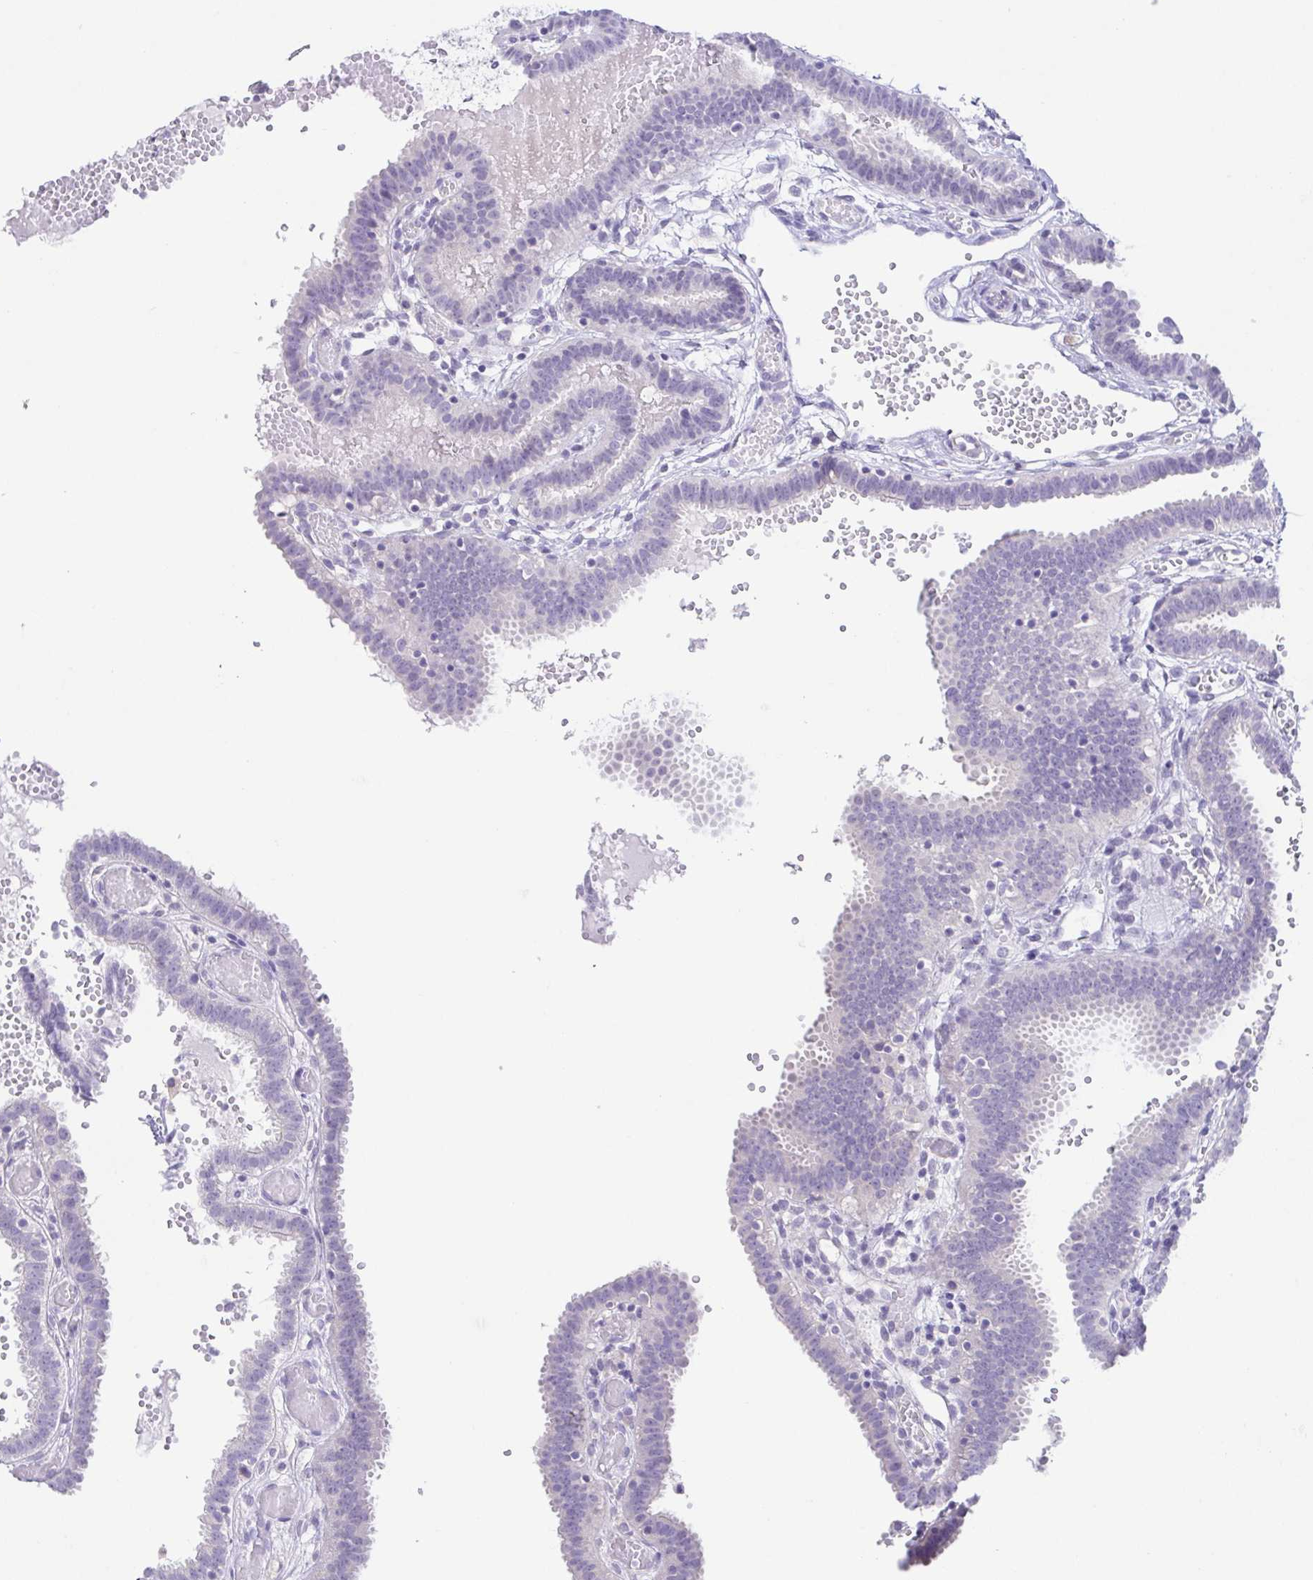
{"staining": {"intensity": "negative", "quantity": "none", "location": "none"}, "tissue": "fallopian tube", "cell_type": "Glandular cells", "image_type": "normal", "snomed": [{"axis": "morphology", "description": "Normal tissue, NOS"}, {"axis": "topography", "description": "Fallopian tube"}], "caption": "A high-resolution histopathology image shows immunohistochemistry staining of benign fallopian tube, which reveals no significant positivity in glandular cells.", "gene": "KRTDAP", "patient": {"sex": "female", "age": 37}}